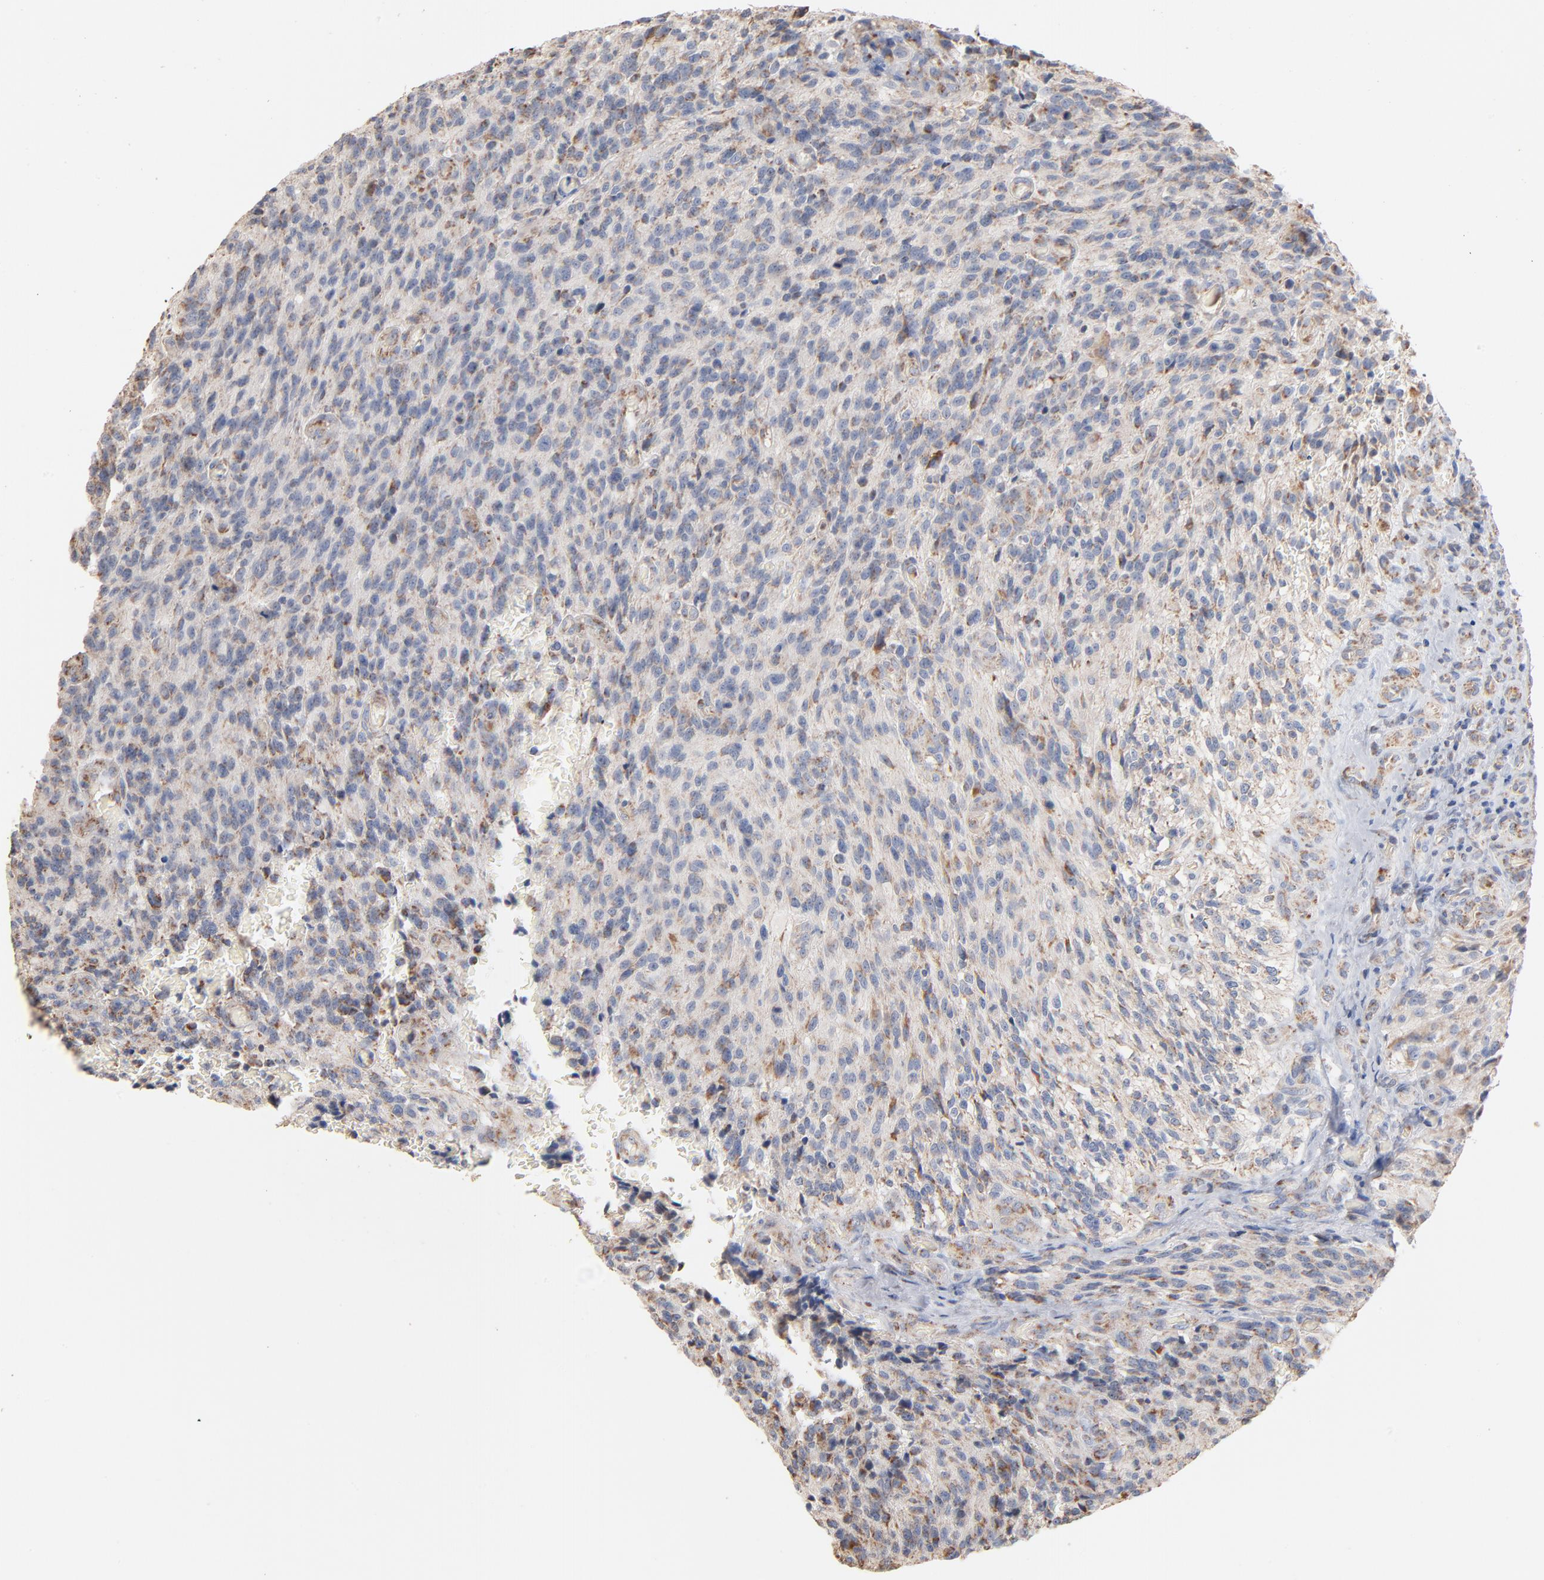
{"staining": {"intensity": "moderate", "quantity": ">75%", "location": "cytoplasmic/membranous"}, "tissue": "glioma", "cell_type": "Tumor cells", "image_type": "cancer", "snomed": [{"axis": "morphology", "description": "Normal tissue, NOS"}, {"axis": "morphology", "description": "Glioma, malignant, High grade"}, {"axis": "topography", "description": "Cerebral cortex"}], "caption": "Immunohistochemical staining of human malignant high-grade glioma displays medium levels of moderate cytoplasmic/membranous protein positivity in about >75% of tumor cells.", "gene": "UQCRC1", "patient": {"sex": "male", "age": 56}}